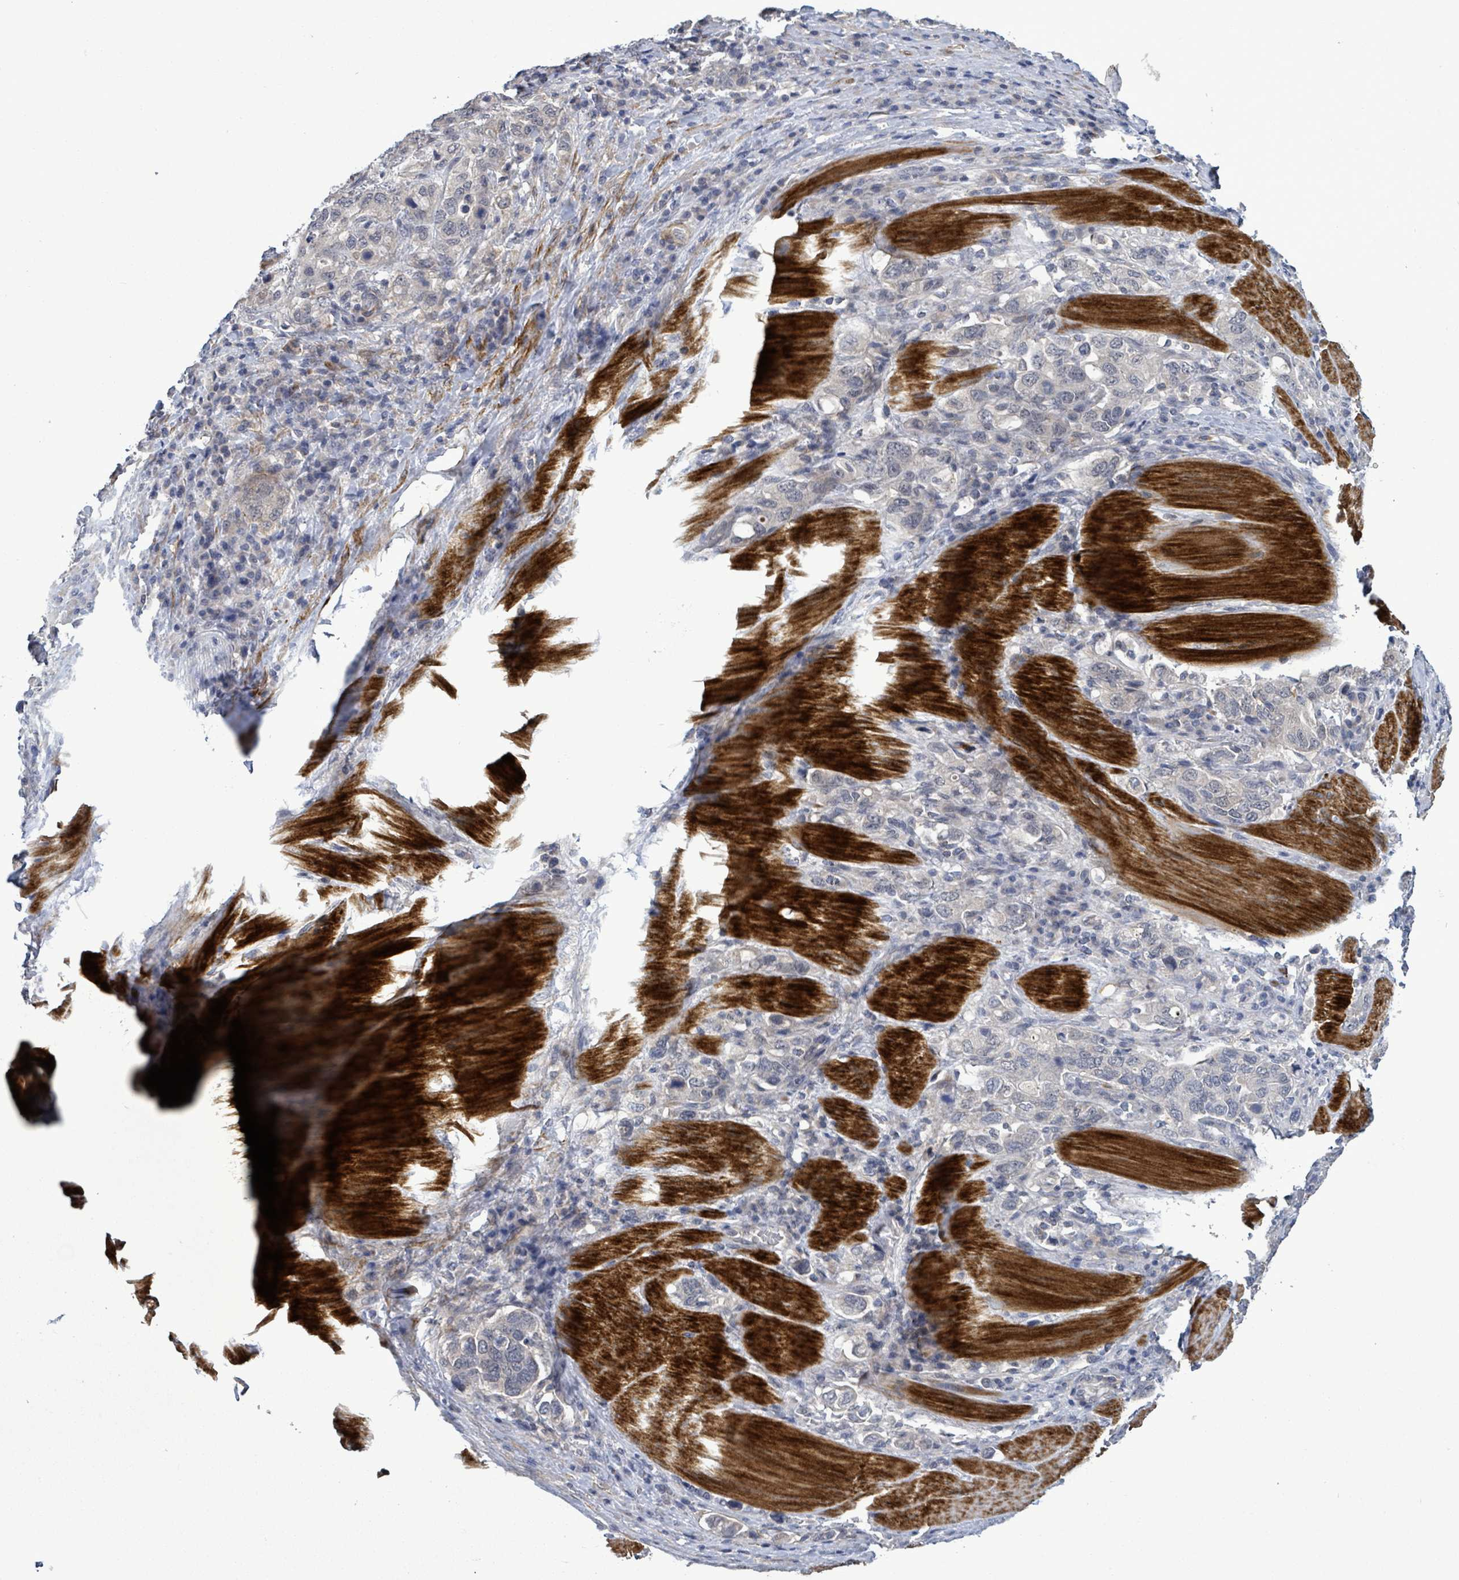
{"staining": {"intensity": "negative", "quantity": "none", "location": "none"}, "tissue": "stomach cancer", "cell_type": "Tumor cells", "image_type": "cancer", "snomed": [{"axis": "morphology", "description": "Adenocarcinoma, NOS"}, {"axis": "topography", "description": "Stomach, upper"}, {"axis": "topography", "description": "Stomach"}], "caption": "DAB (3,3'-diaminobenzidine) immunohistochemical staining of human adenocarcinoma (stomach) shows no significant staining in tumor cells.", "gene": "AMMECR1", "patient": {"sex": "male", "age": 62}}